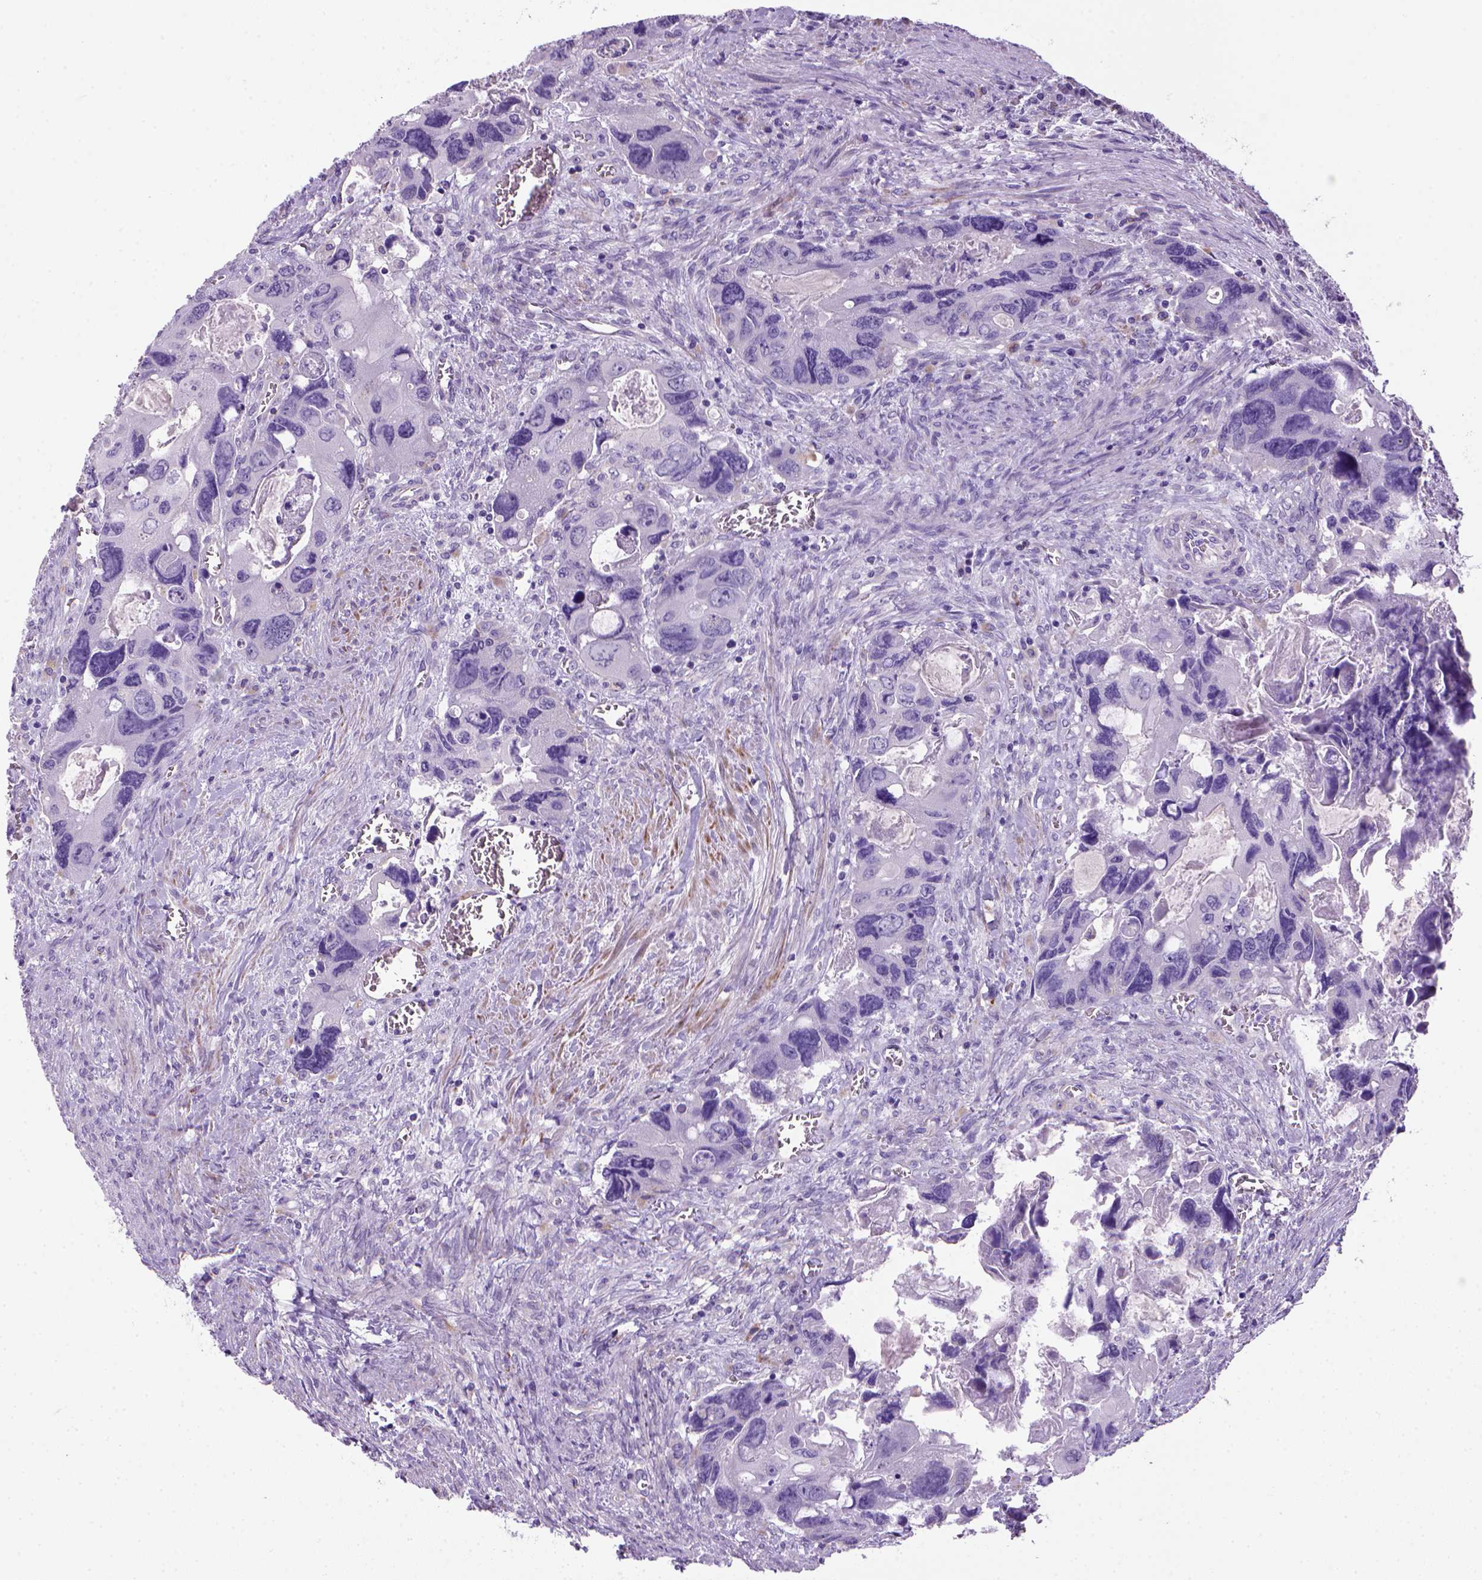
{"staining": {"intensity": "negative", "quantity": "none", "location": "none"}, "tissue": "colorectal cancer", "cell_type": "Tumor cells", "image_type": "cancer", "snomed": [{"axis": "morphology", "description": "Adenocarcinoma, NOS"}, {"axis": "topography", "description": "Rectum"}], "caption": "This is a image of immunohistochemistry (IHC) staining of colorectal cancer, which shows no expression in tumor cells. Brightfield microscopy of IHC stained with DAB (3,3'-diaminobenzidine) (brown) and hematoxylin (blue), captured at high magnification.", "gene": "ARHGEF33", "patient": {"sex": "male", "age": 62}}